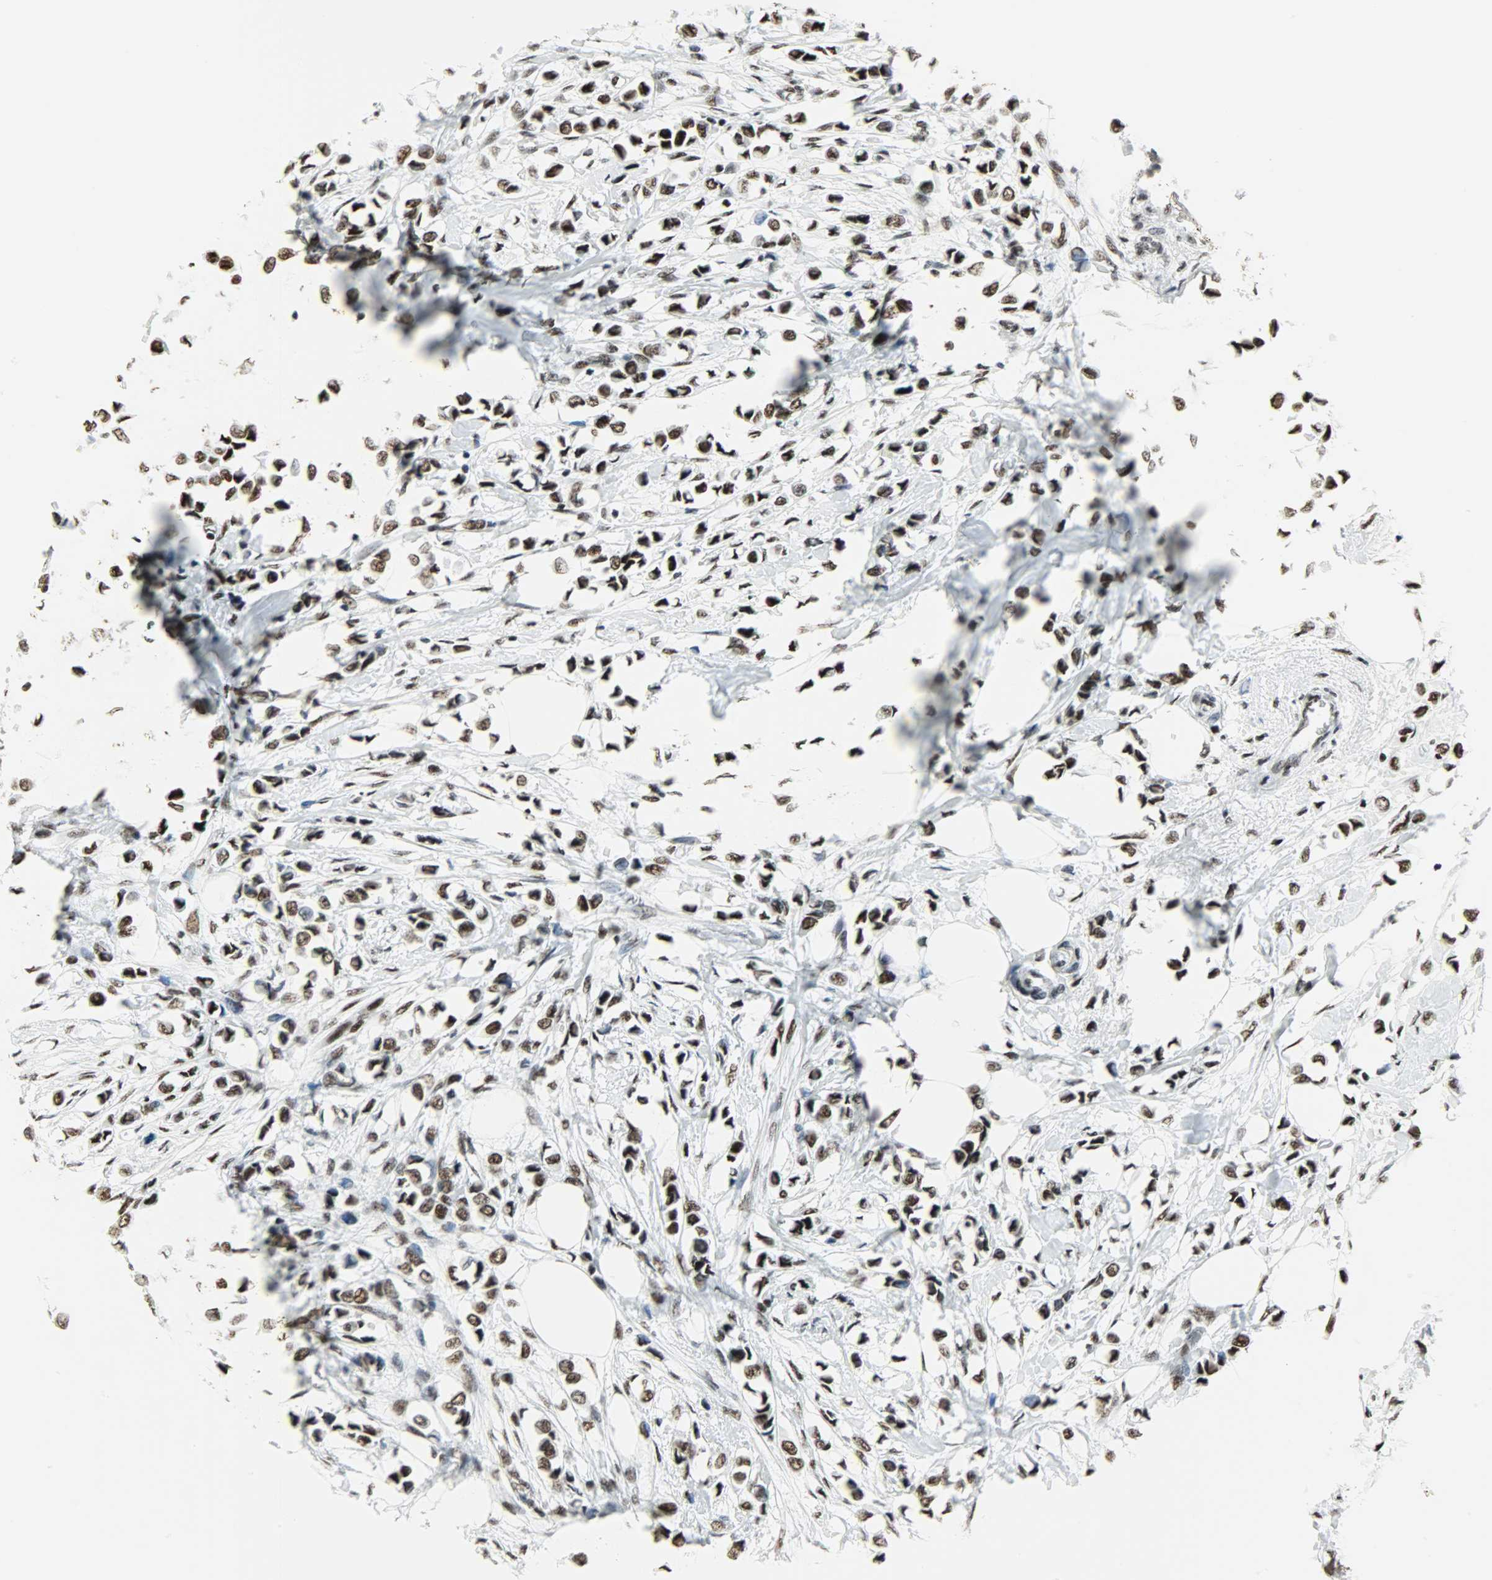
{"staining": {"intensity": "strong", "quantity": ">75%", "location": "nuclear"}, "tissue": "breast cancer", "cell_type": "Tumor cells", "image_type": "cancer", "snomed": [{"axis": "morphology", "description": "Lobular carcinoma"}, {"axis": "topography", "description": "Breast"}], "caption": "Protein expression analysis of breast lobular carcinoma demonstrates strong nuclear positivity in approximately >75% of tumor cells.", "gene": "SNRPA", "patient": {"sex": "female", "age": 51}}